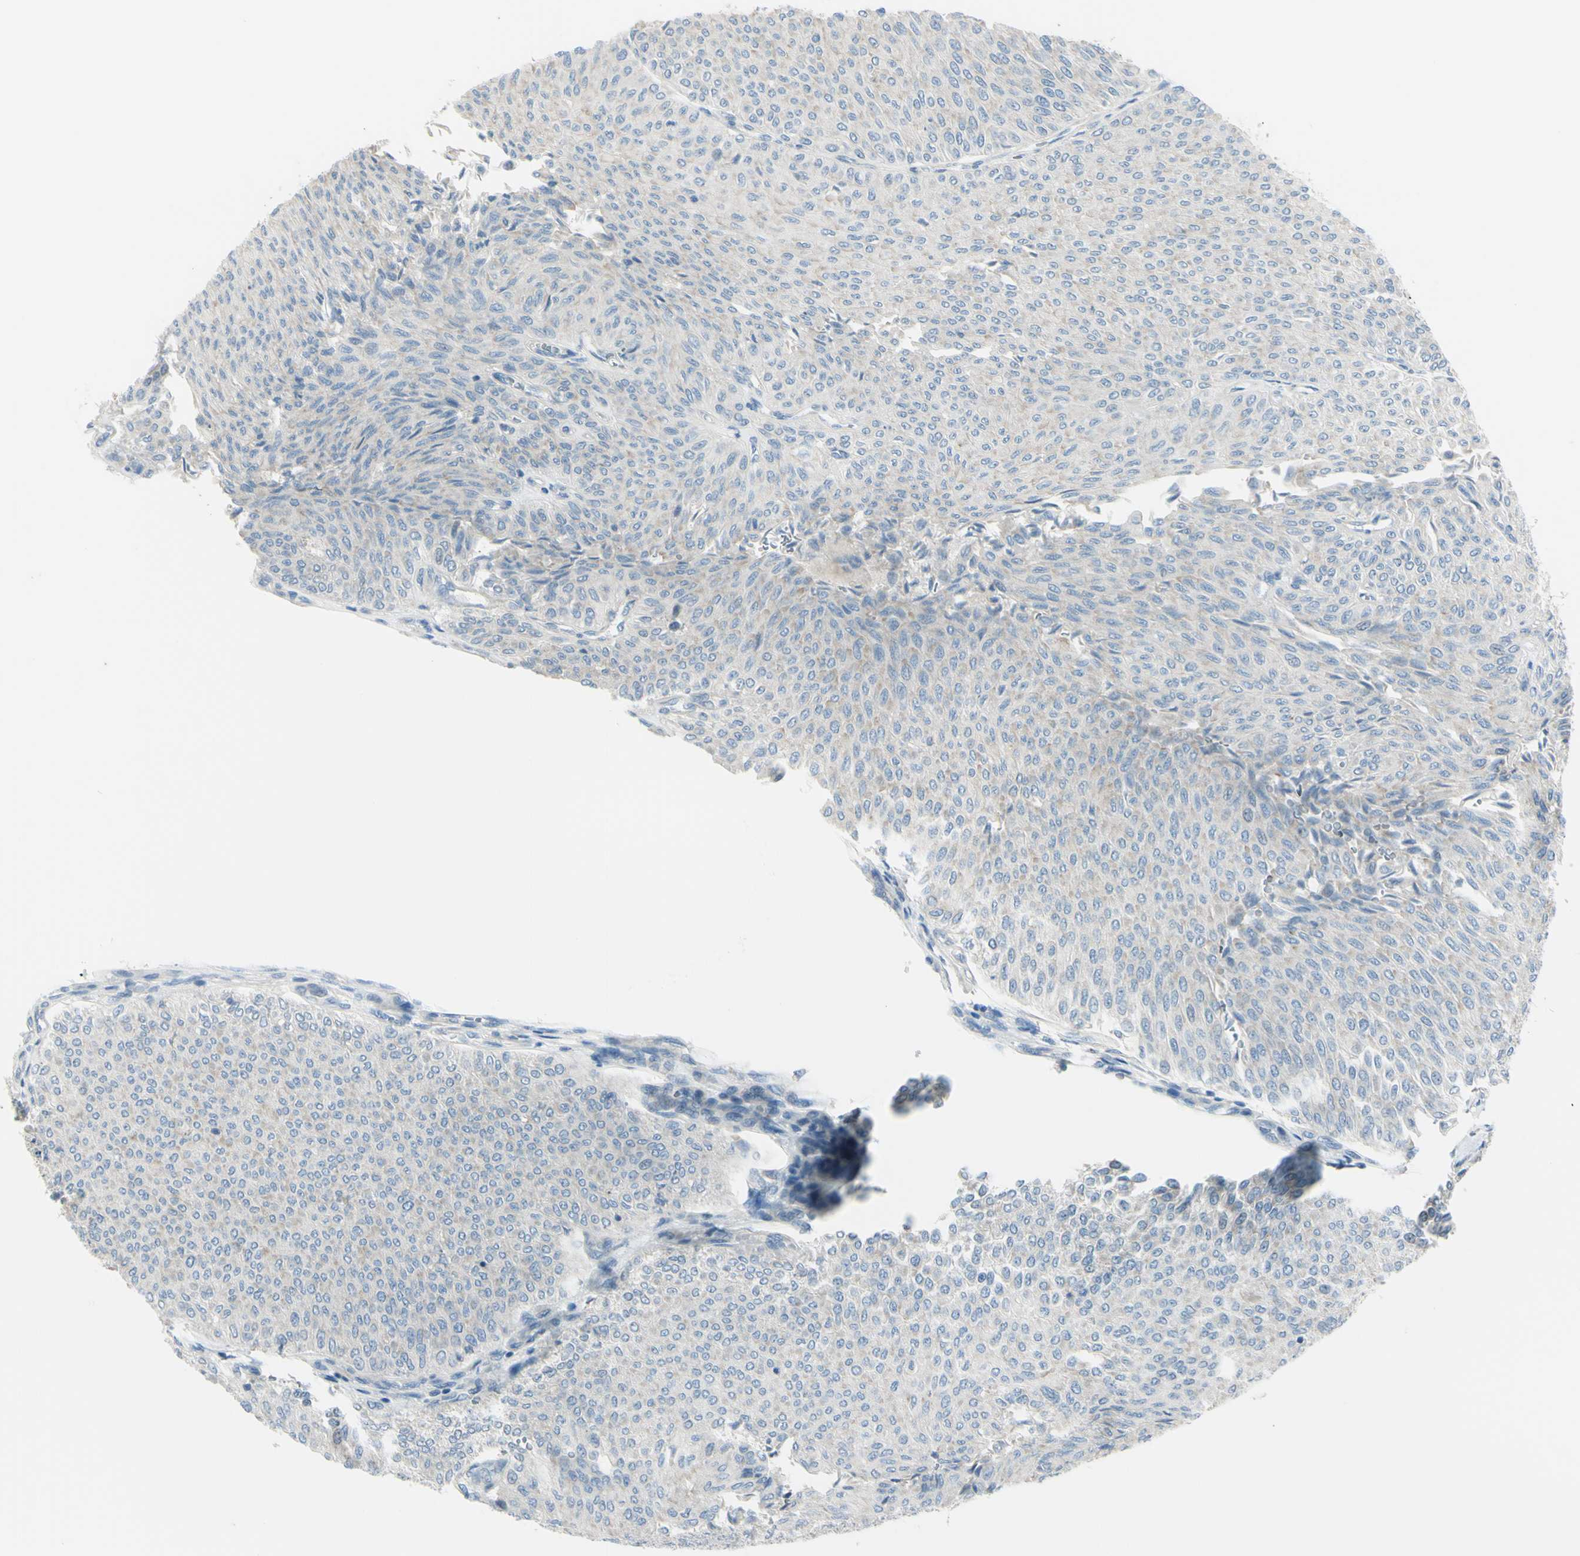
{"staining": {"intensity": "weak", "quantity": "25%-75%", "location": "cytoplasmic/membranous"}, "tissue": "urothelial cancer", "cell_type": "Tumor cells", "image_type": "cancer", "snomed": [{"axis": "morphology", "description": "Urothelial carcinoma, Low grade"}, {"axis": "topography", "description": "Urinary bladder"}], "caption": "Human urothelial cancer stained with a protein marker reveals weak staining in tumor cells.", "gene": "LMTK2", "patient": {"sex": "male", "age": 78}}